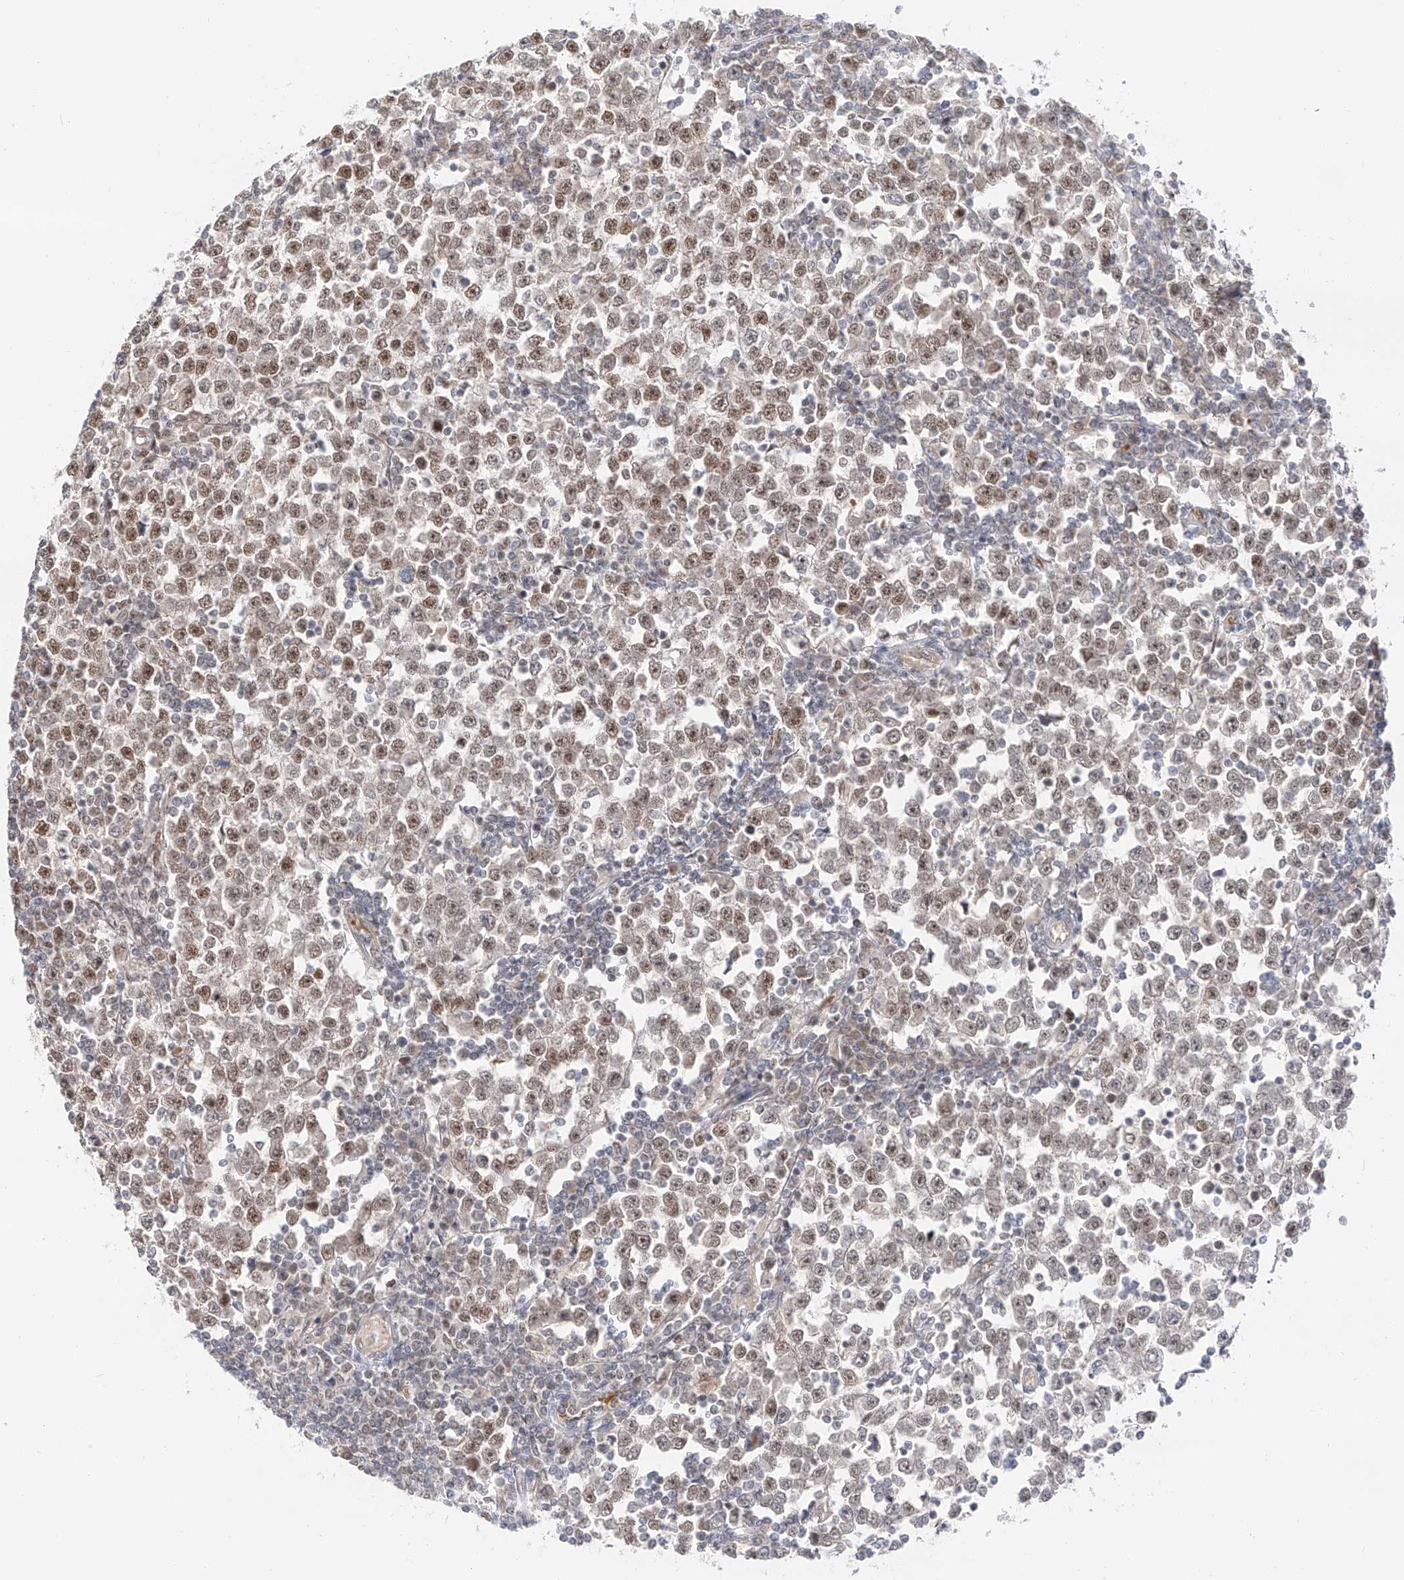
{"staining": {"intensity": "strong", "quantity": "25%-75%", "location": "nuclear"}, "tissue": "testis cancer", "cell_type": "Tumor cells", "image_type": "cancer", "snomed": [{"axis": "morphology", "description": "Seminoma, NOS"}, {"axis": "topography", "description": "Testis"}], "caption": "Protein staining of testis seminoma tissue shows strong nuclear expression in about 25%-75% of tumor cells.", "gene": "POGK", "patient": {"sex": "male", "age": 65}}